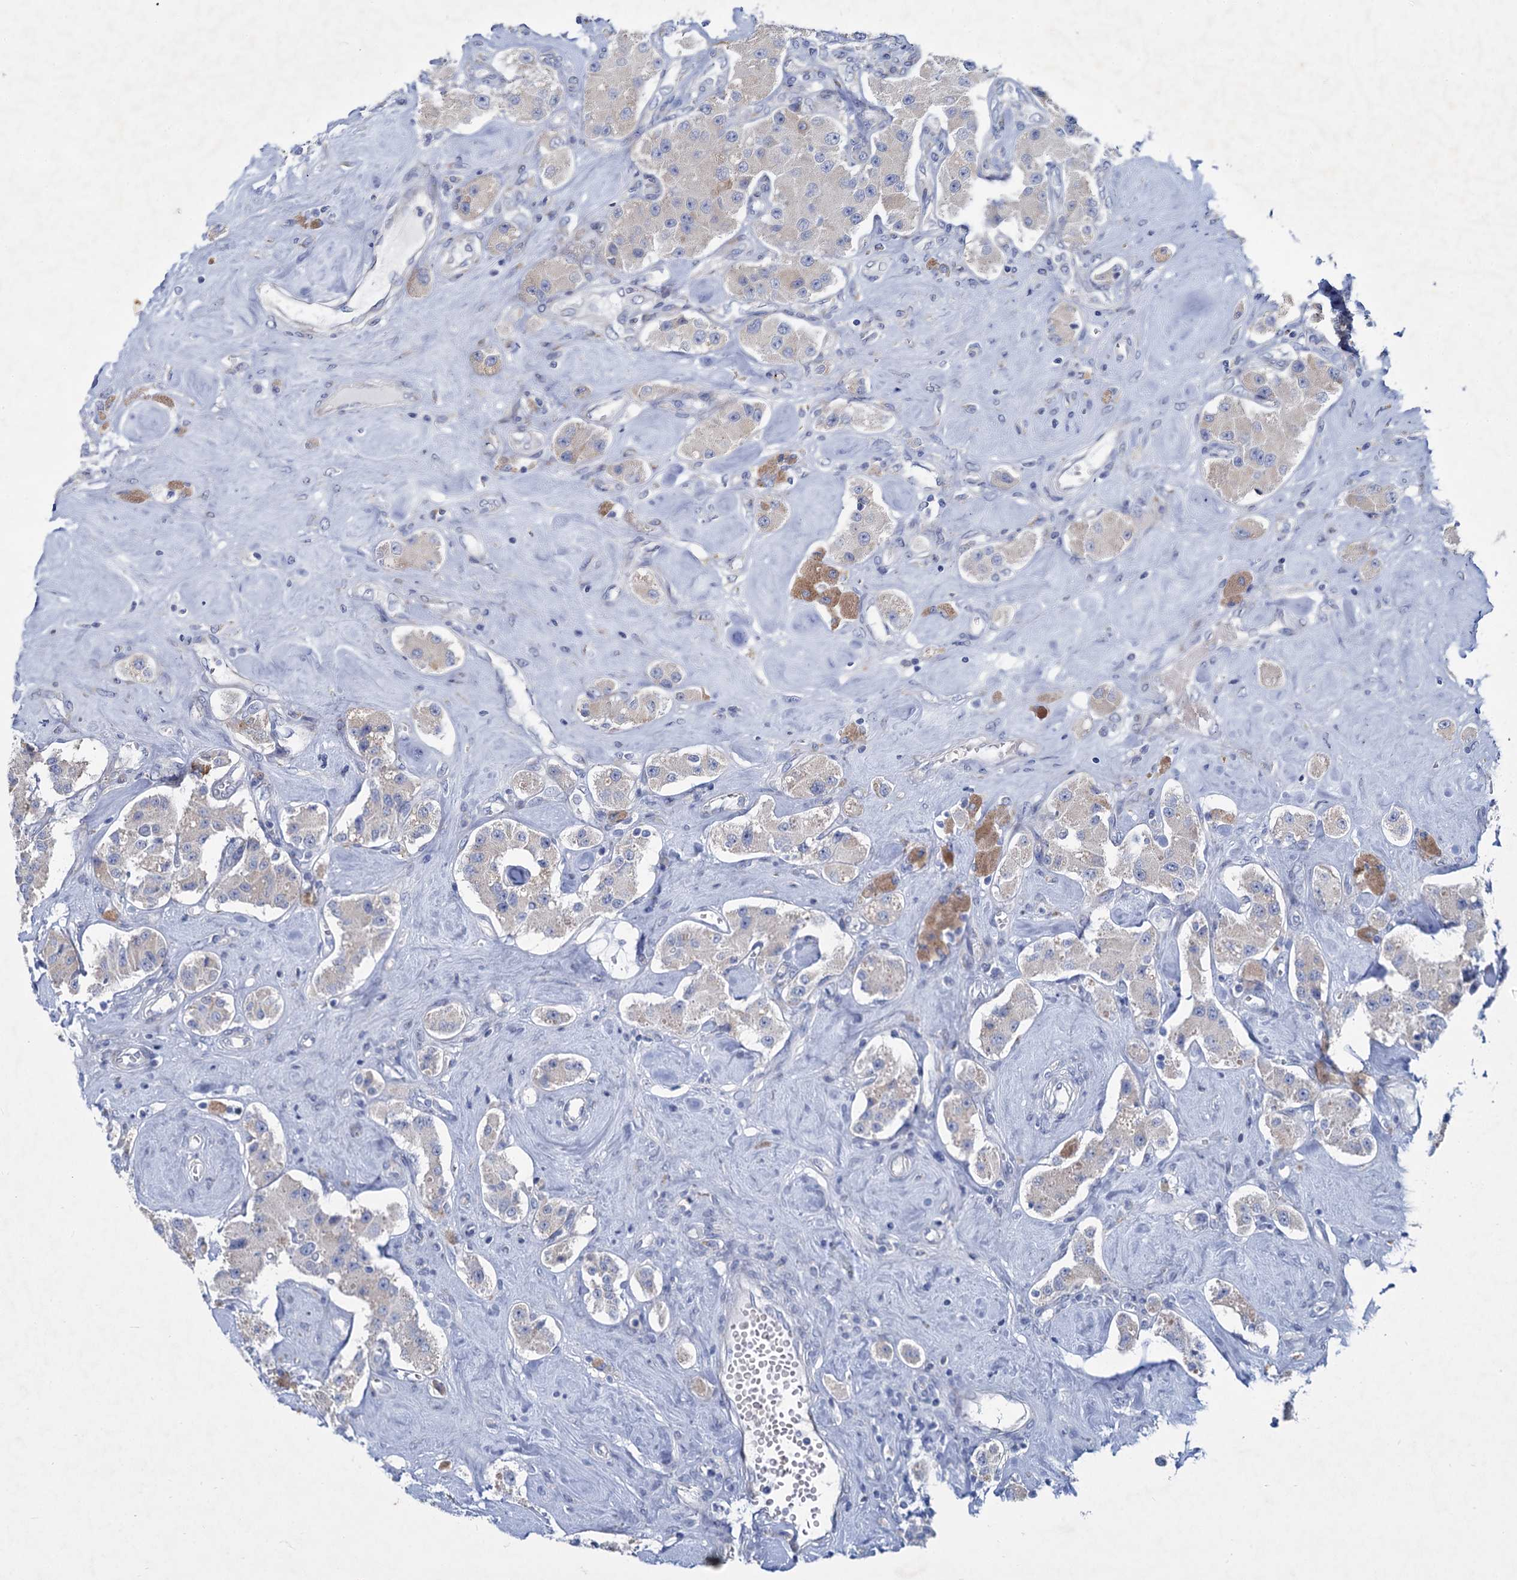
{"staining": {"intensity": "negative", "quantity": "none", "location": "none"}, "tissue": "carcinoid", "cell_type": "Tumor cells", "image_type": "cancer", "snomed": [{"axis": "morphology", "description": "Carcinoid, malignant, NOS"}, {"axis": "topography", "description": "Pancreas"}], "caption": "Micrograph shows no significant protein staining in tumor cells of malignant carcinoid.", "gene": "PRSS35", "patient": {"sex": "male", "age": 41}}